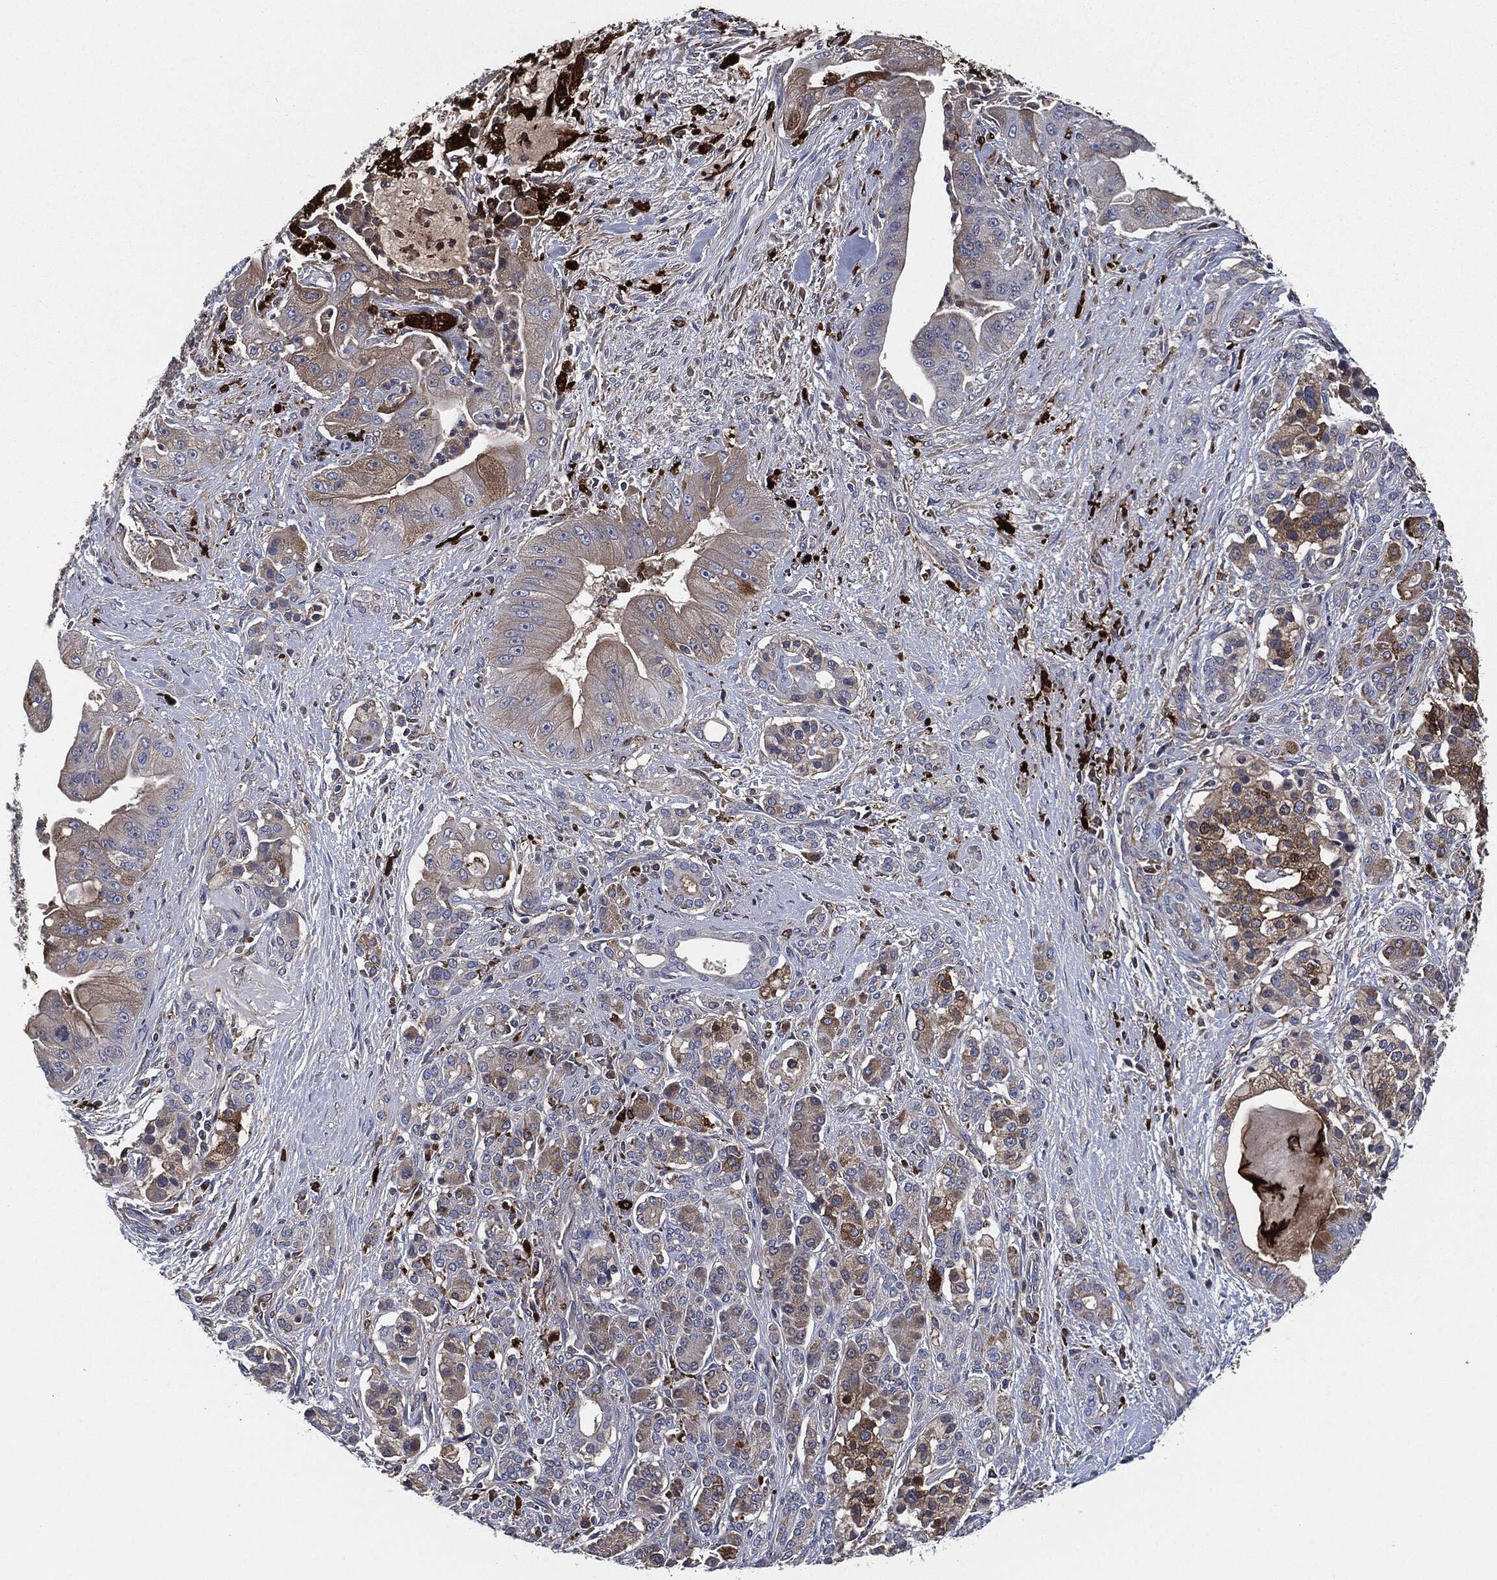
{"staining": {"intensity": "moderate", "quantity": "<25%", "location": "cytoplasmic/membranous"}, "tissue": "pancreatic cancer", "cell_type": "Tumor cells", "image_type": "cancer", "snomed": [{"axis": "morphology", "description": "Normal tissue, NOS"}, {"axis": "morphology", "description": "Inflammation, NOS"}, {"axis": "morphology", "description": "Adenocarcinoma, NOS"}, {"axis": "topography", "description": "Pancreas"}], "caption": "Immunohistochemical staining of pancreatic cancer (adenocarcinoma) displays low levels of moderate cytoplasmic/membranous protein positivity in approximately <25% of tumor cells.", "gene": "TMEM11", "patient": {"sex": "male", "age": 57}}